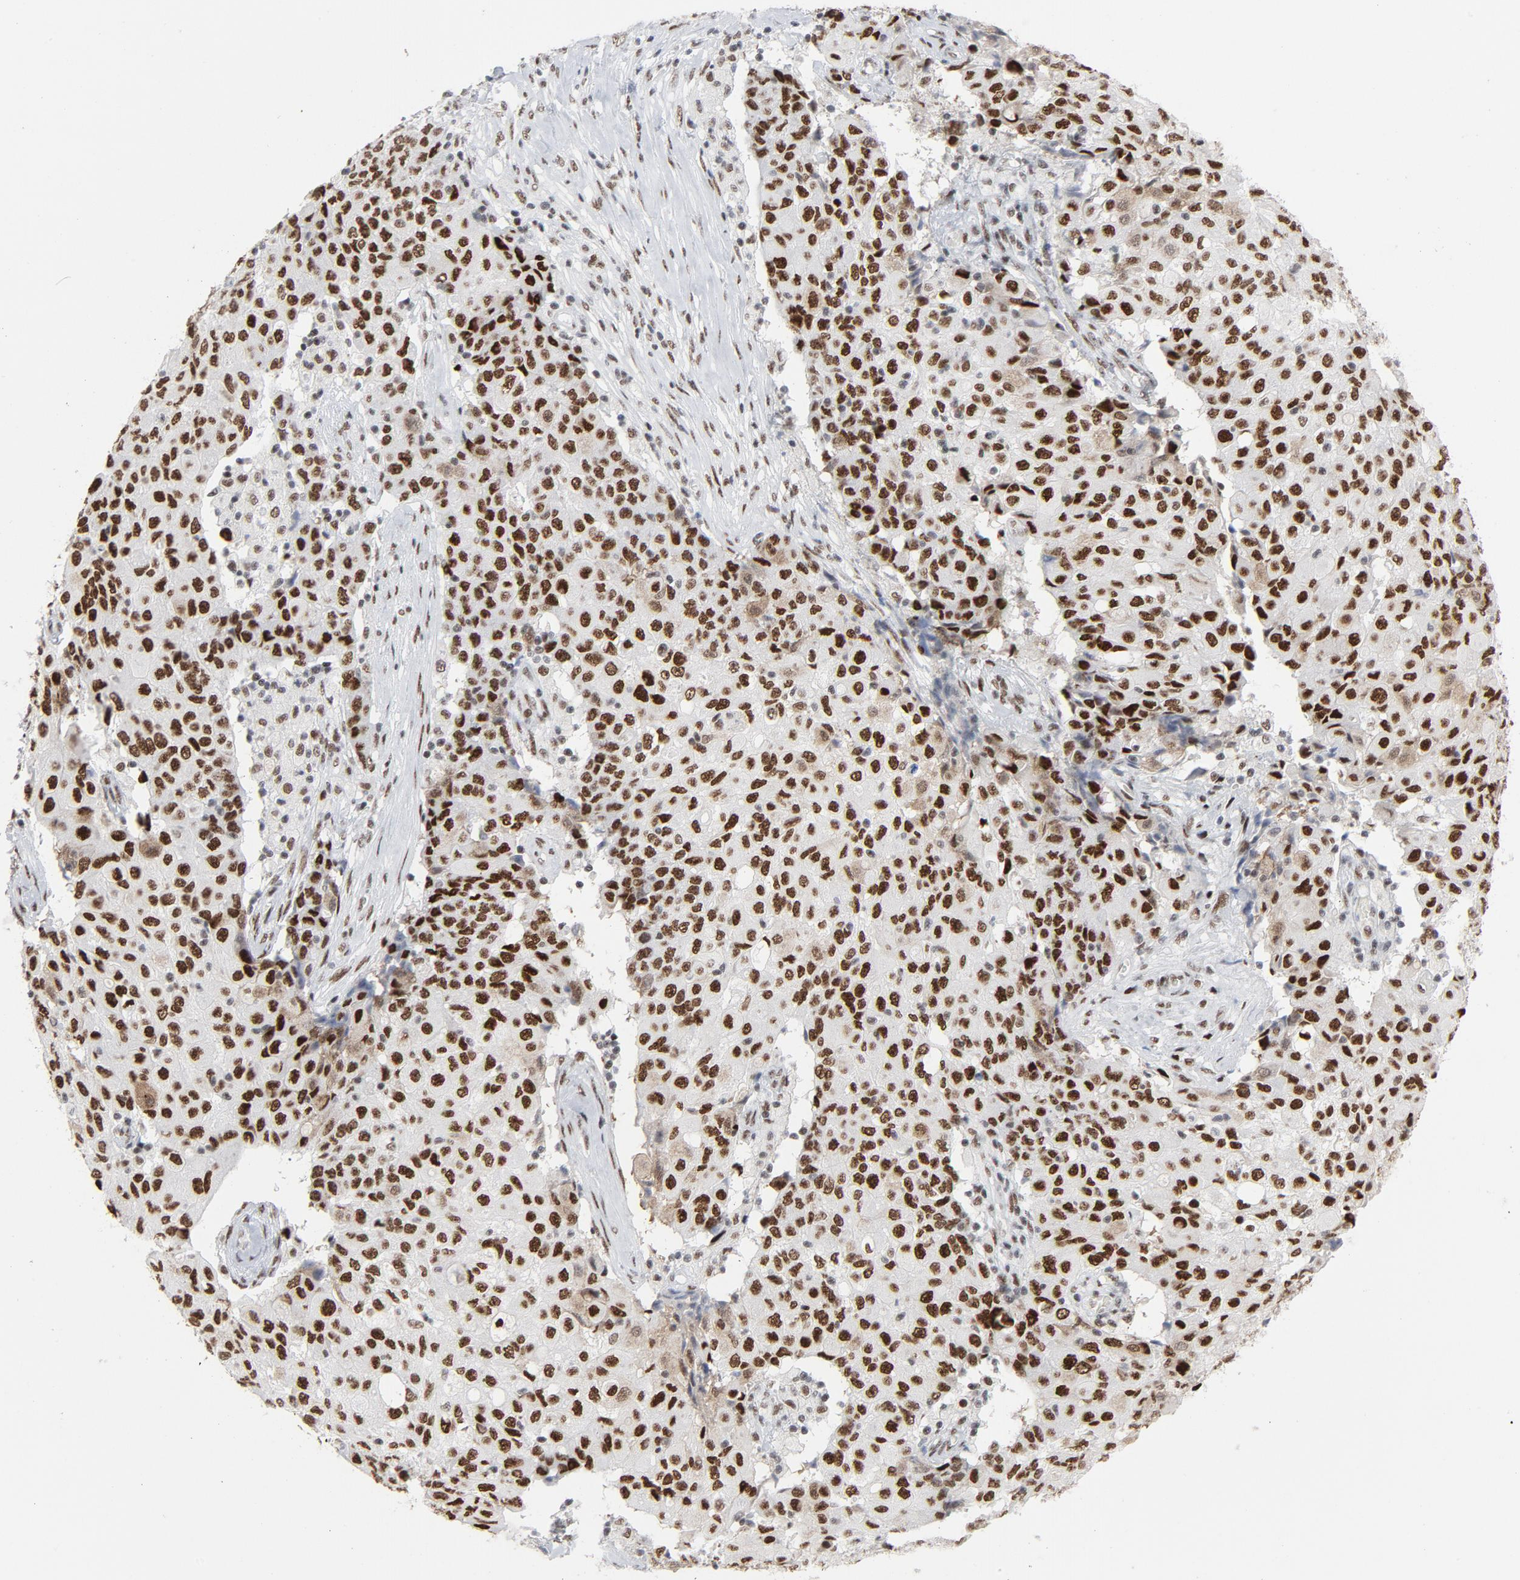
{"staining": {"intensity": "strong", "quantity": ">75%", "location": "nuclear"}, "tissue": "ovarian cancer", "cell_type": "Tumor cells", "image_type": "cancer", "snomed": [{"axis": "morphology", "description": "Carcinoma, endometroid"}, {"axis": "topography", "description": "Ovary"}], "caption": "High-magnification brightfield microscopy of ovarian cancer stained with DAB (3,3'-diaminobenzidine) (brown) and counterstained with hematoxylin (blue). tumor cells exhibit strong nuclear expression is appreciated in about>75% of cells. Nuclei are stained in blue.", "gene": "HSF1", "patient": {"sex": "female", "age": 42}}